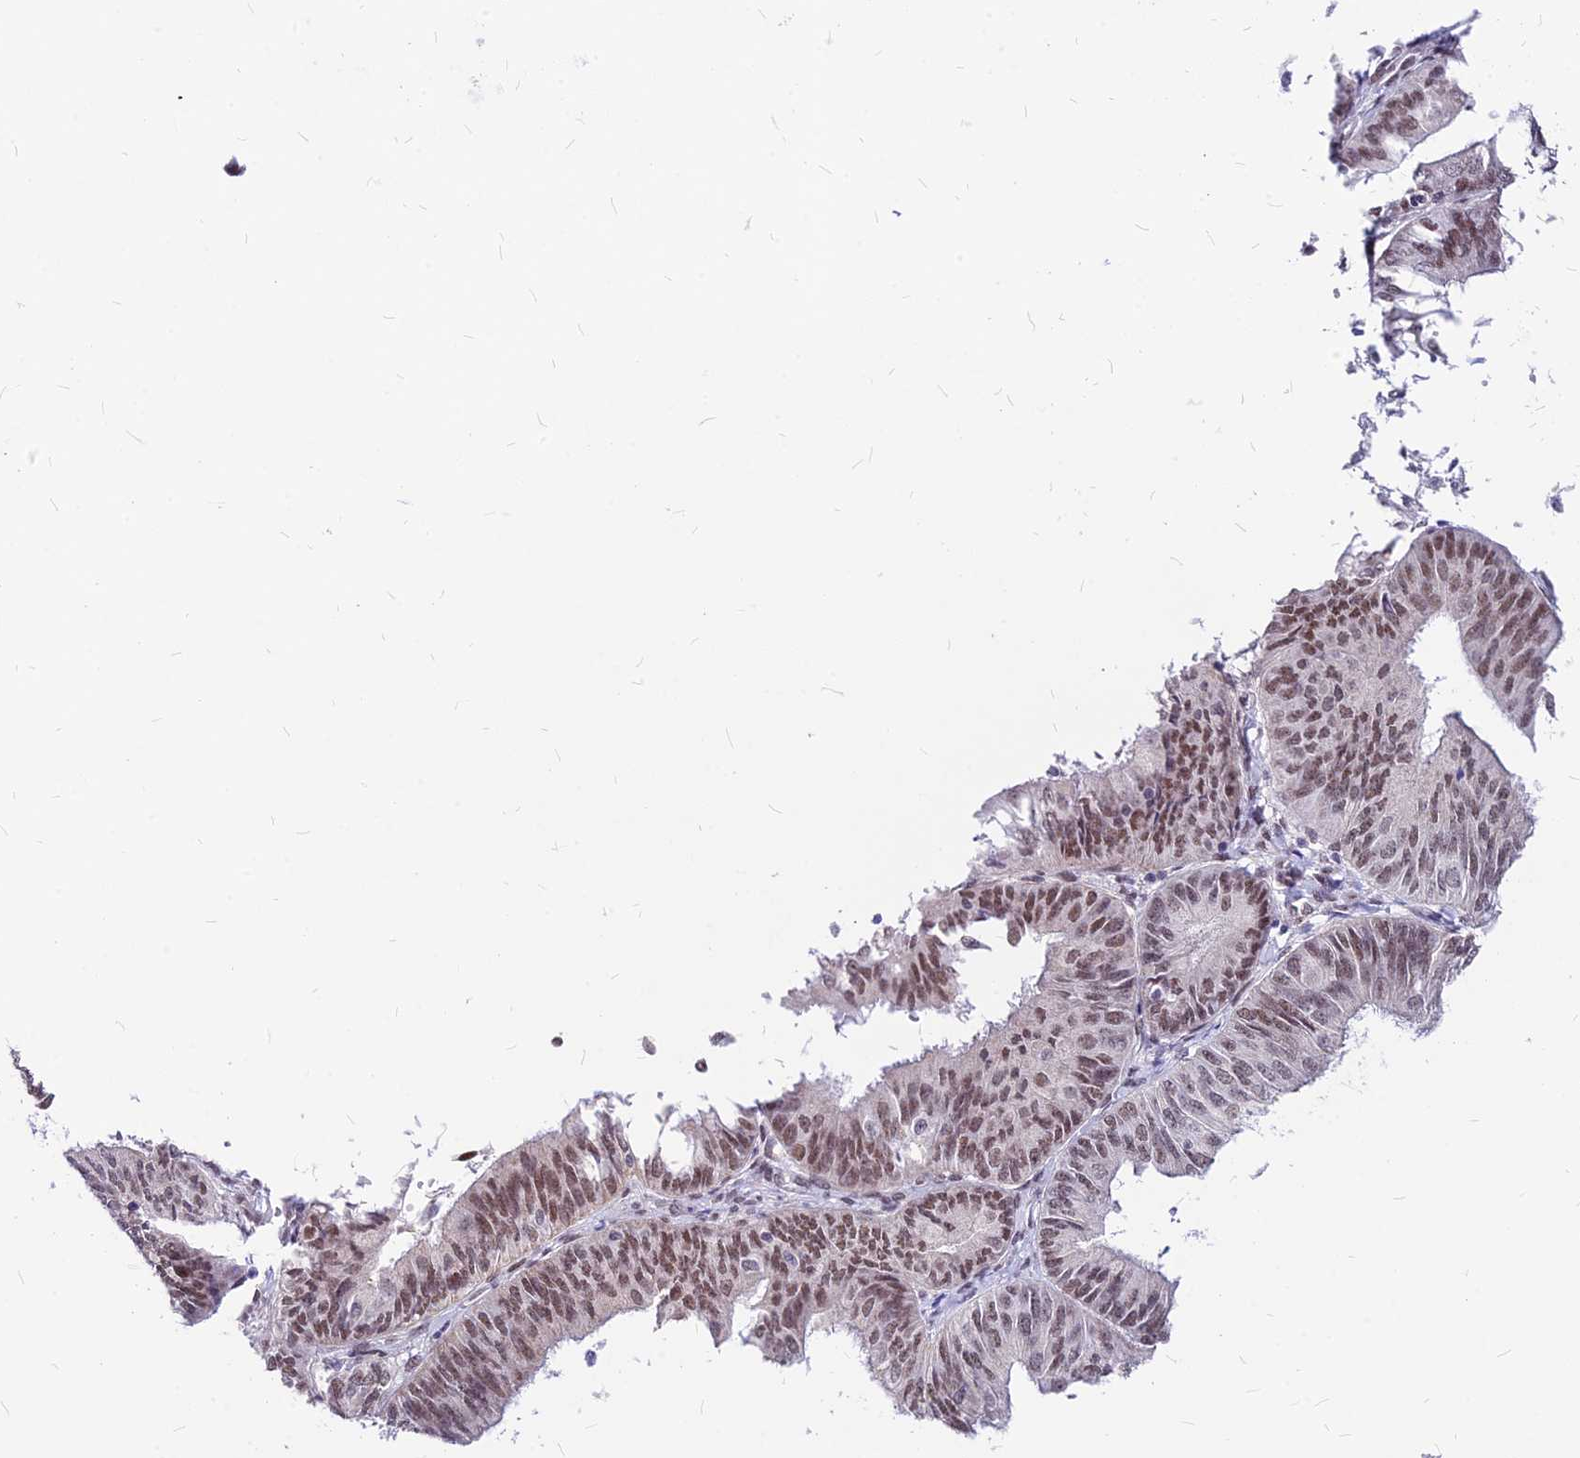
{"staining": {"intensity": "moderate", "quantity": "<25%", "location": "nuclear"}, "tissue": "endometrial cancer", "cell_type": "Tumor cells", "image_type": "cancer", "snomed": [{"axis": "morphology", "description": "Adenocarcinoma, NOS"}, {"axis": "topography", "description": "Endometrium"}], "caption": "Moderate nuclear positivity is identified in about <25% of tumor cells in endometrial adenocarcinoma.", "gene": "KCTD13", "patient": {"sex": "female", "age": 58}}